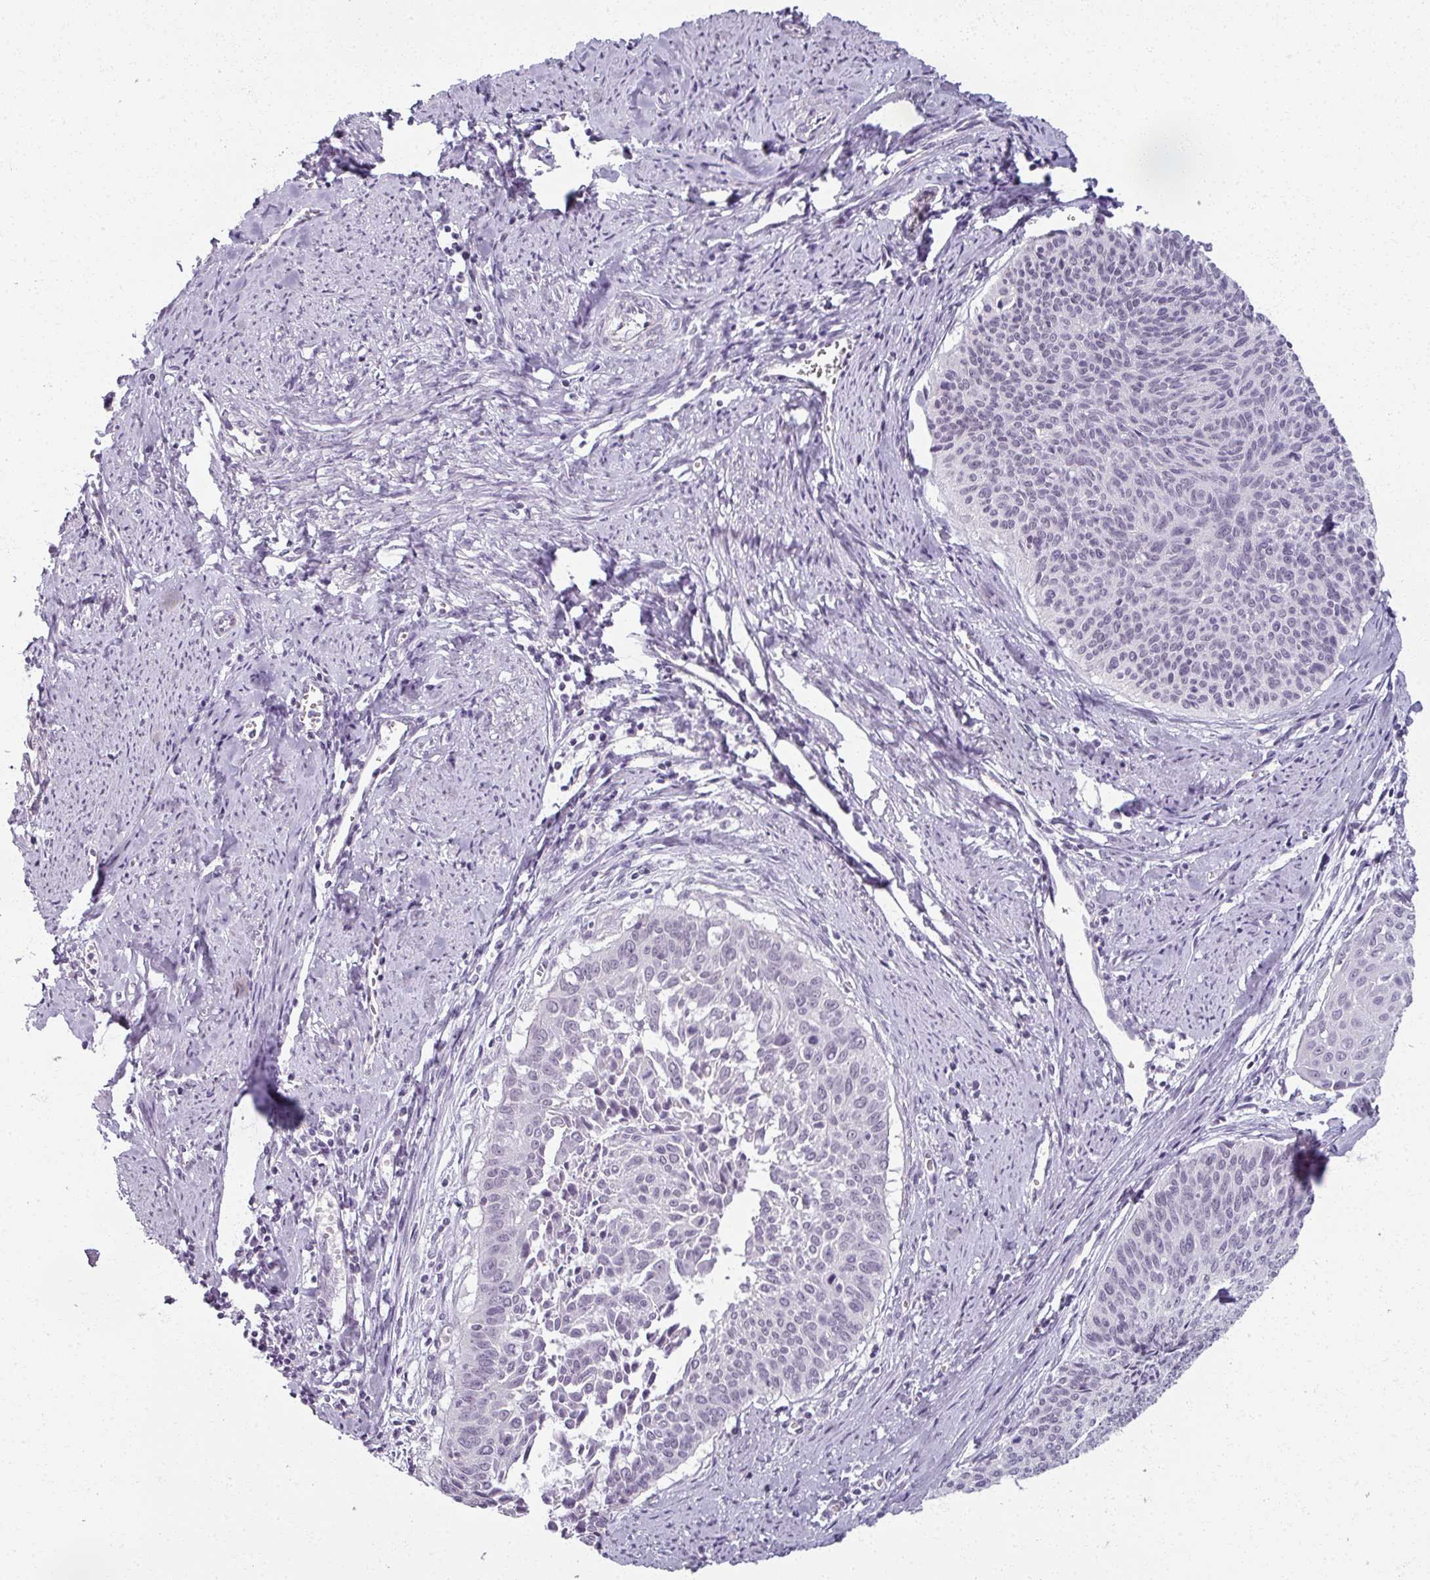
{"staining": {"intensity": "negative", "quantity": "none", "location": "none"}, "tissue": "cervical cancer", "cell_type": "Tumor cells", "image_type": "cancer", "snomed": [{"axis": "morphology", "description": "Squamous cell carcinoma, NOS"}, {"axis": "topography", "description": "Cervix"}], "caption": "An IHC histopathology image of cervical squamous cell carcinoma is shown. There is no staining in tumor cells of cervical squamous cell carcinoma. (DAB immunohistochemistry, high magnification).", "gene": "RFPL2", "patient": {"sex": "female", "age": 55}}